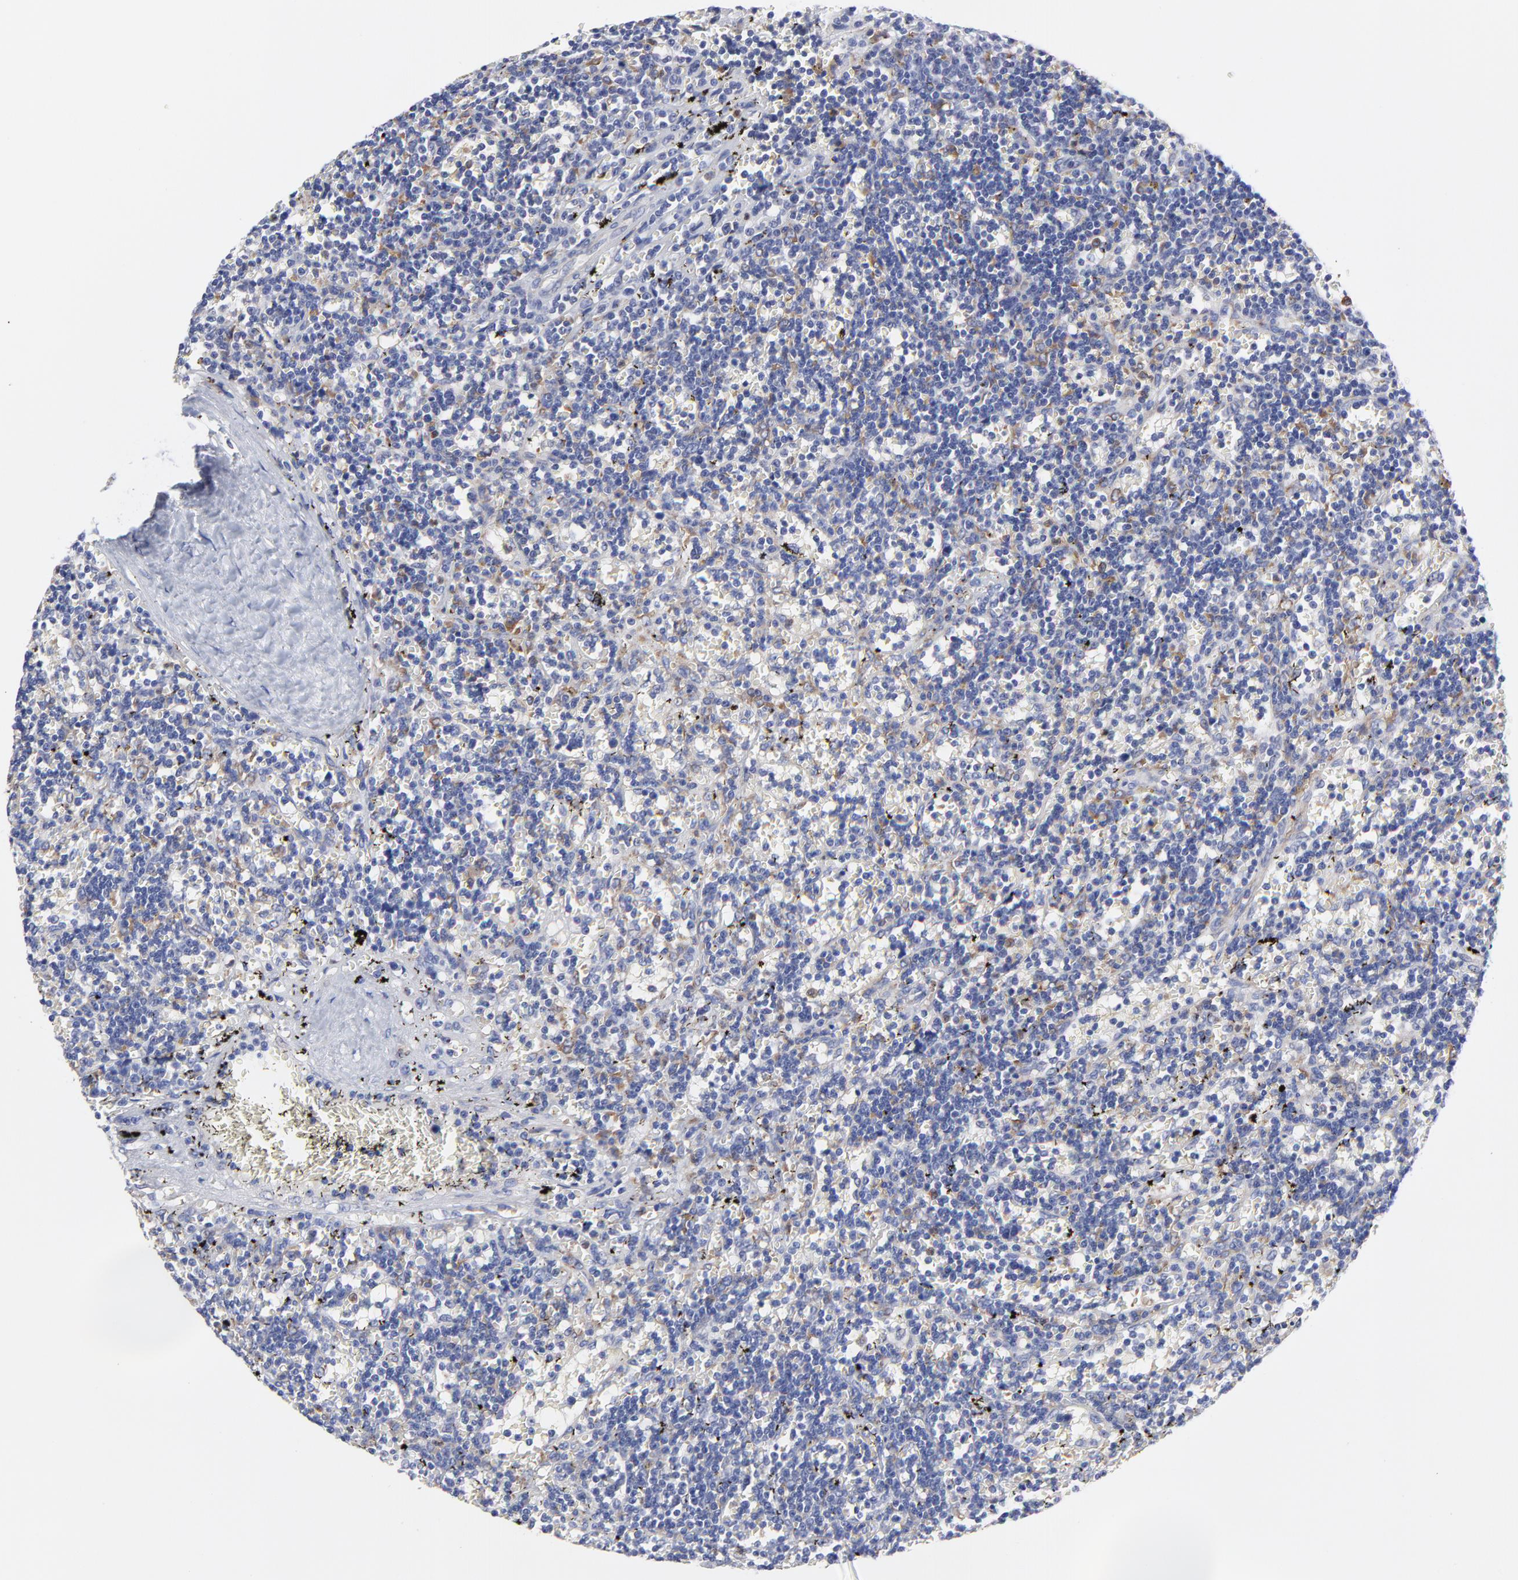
{"staining": {"intensity": "moderate", "quantity": "<25%", "location": "cytoplasmic/membranous"}, "tissue": "lymphoma", "cell_type": "Tumor cells", "image_type": "cancer", "snomed": [{"axis": "morphology", "description": "Malignant lymphoma, non-Hodgkin's type, Low grade"}, {"axis": "topography", "description": "Spleen"}], "caption": "Protein staining displays moderate cytoplasmic/membranous staining in approximately <25% of tumor cells in malignant lymphoma, non-Hodgkin's type (low-grade).", "gene": "MOSPD2", "patient": {"sex": "male", "age": 60}}